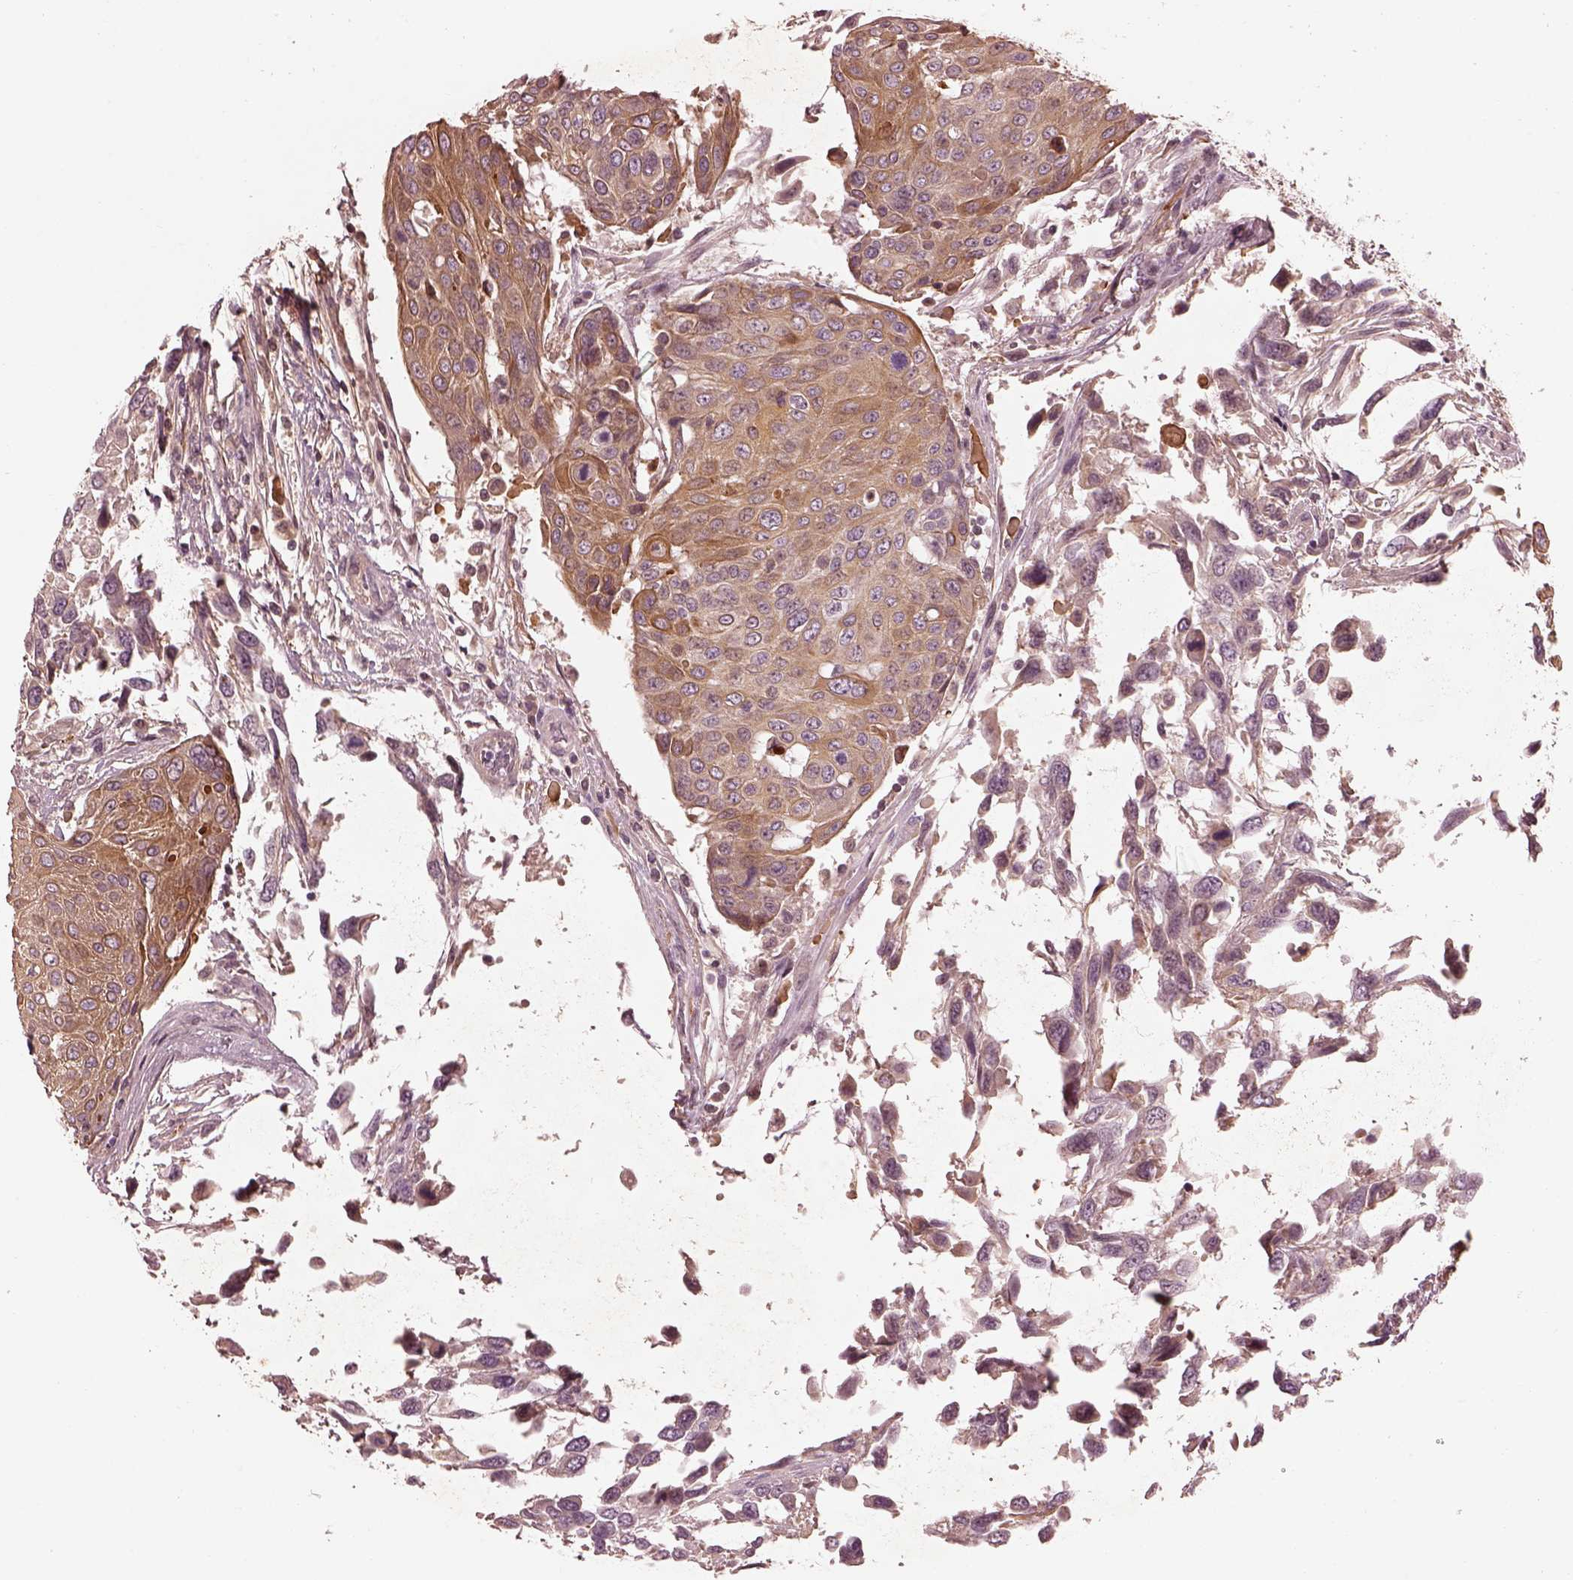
{"staining": {"intensity": "weak", "quantity": "<25%", "location": "cytoplasmic/membranous"}, "tissue": "urothelial cancer", "cell_type": "Tumor cells", "image_type": "cancer", "snomed": [{"axis": "morphology", "description": "Urothelial carcinoma, High grade"}, {"axis": "topography", "description": "Urinary bladder"}], "caption": "There is no significant staining in tumor cells of high-grade urothelial carcinoma.", "gene": "EFEMP1", "patient": {"sex": "female", "age": 70}}